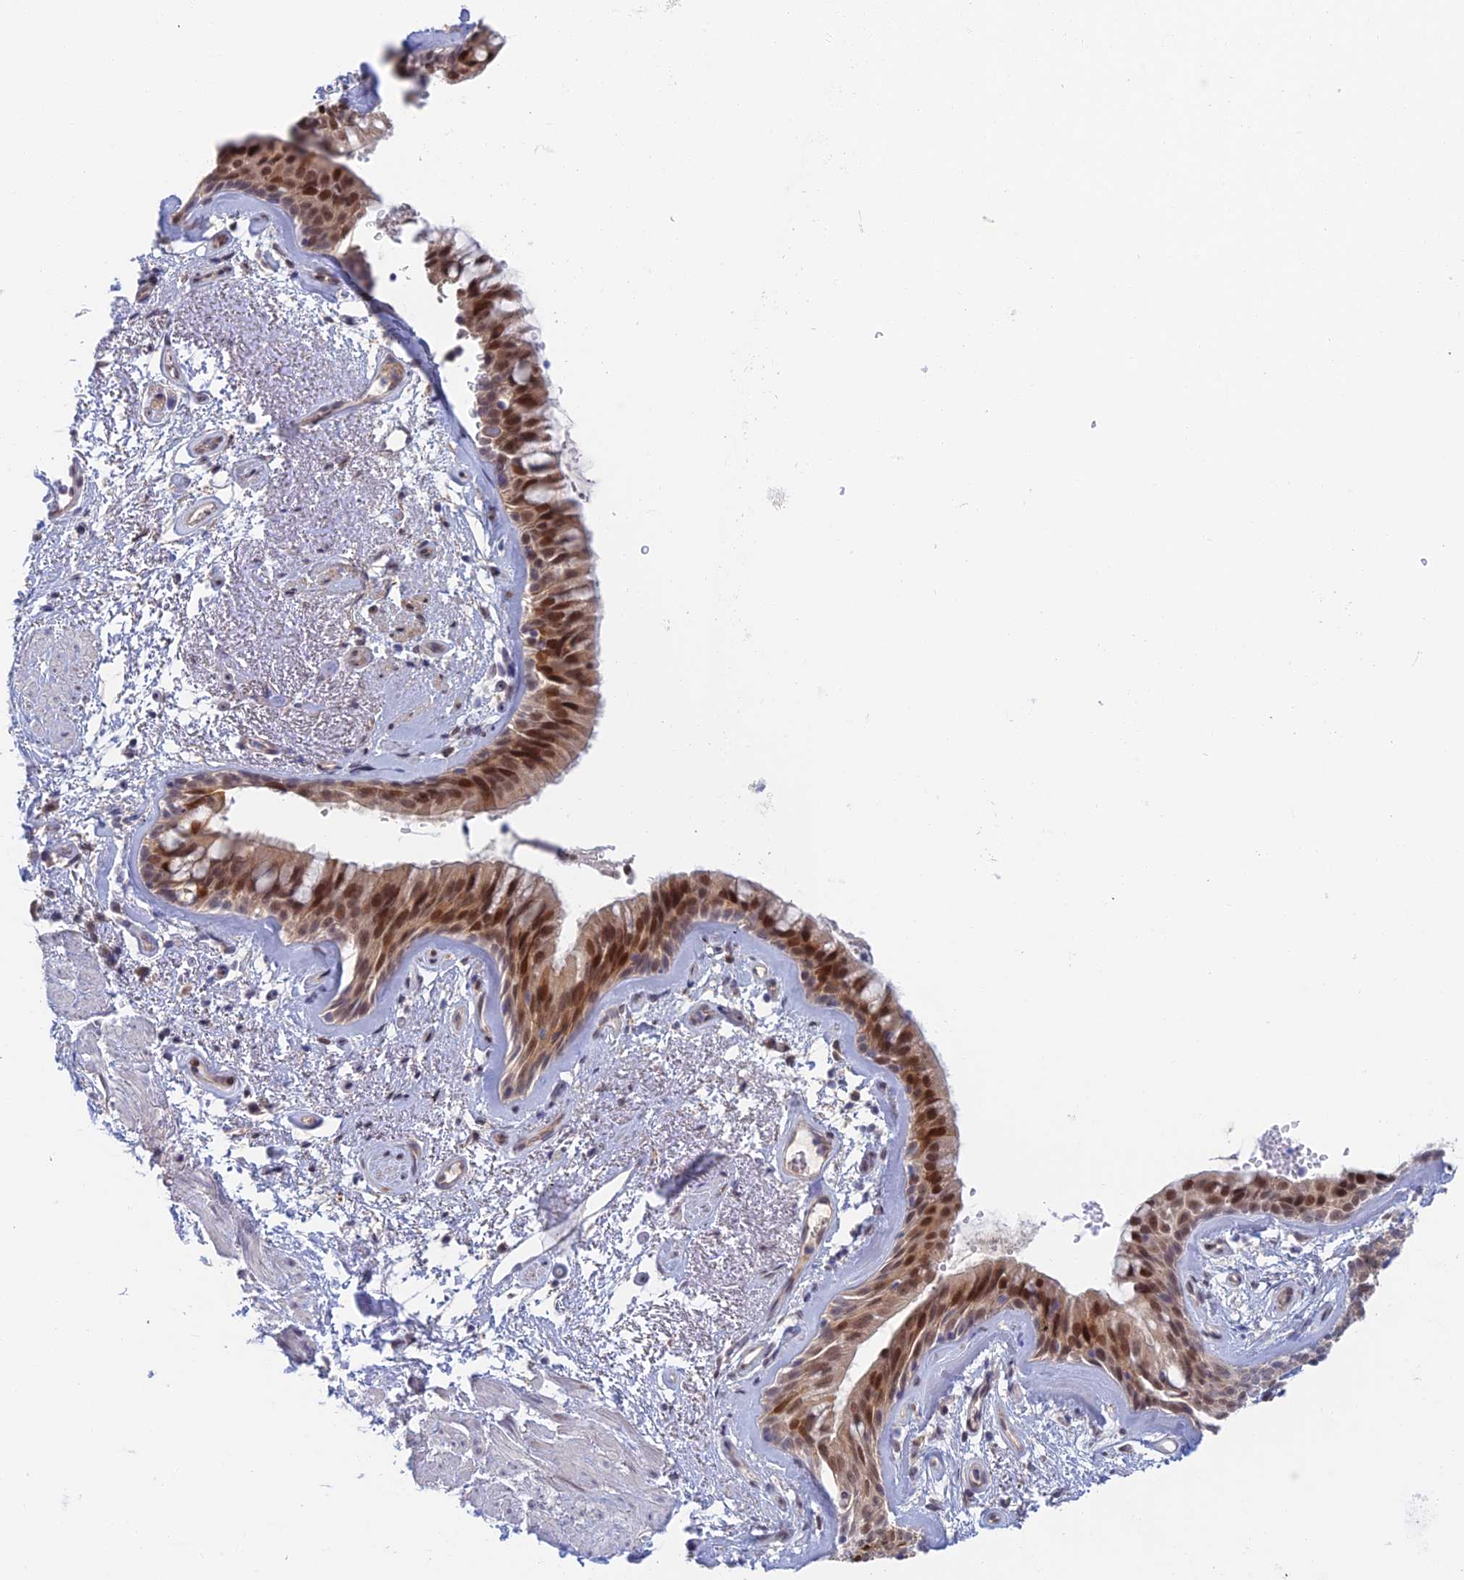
{"staining": {"intensity": "strong", "quantity": ">75%", "location": "nuclear"}, "tissue": "bronchus", "cell_type": "Respiratory epithelial cells", "image_type": "normal", "snomed": [{"axis": "morphology", "description": "Normal tissue, NOS"}, {"axis": "topography", "description": "Cartilage tissue"}, {"axis": "topography", "description": "Bronchus"}], "caption": "Brown immunohistochemical staining in unremarkable bronchus demonstrates strong nuclear positivity in approximately >75% of respiratory epithelial cells.", "gene": "ZUP1", "patient": {"sex": "female", "age": 66}}